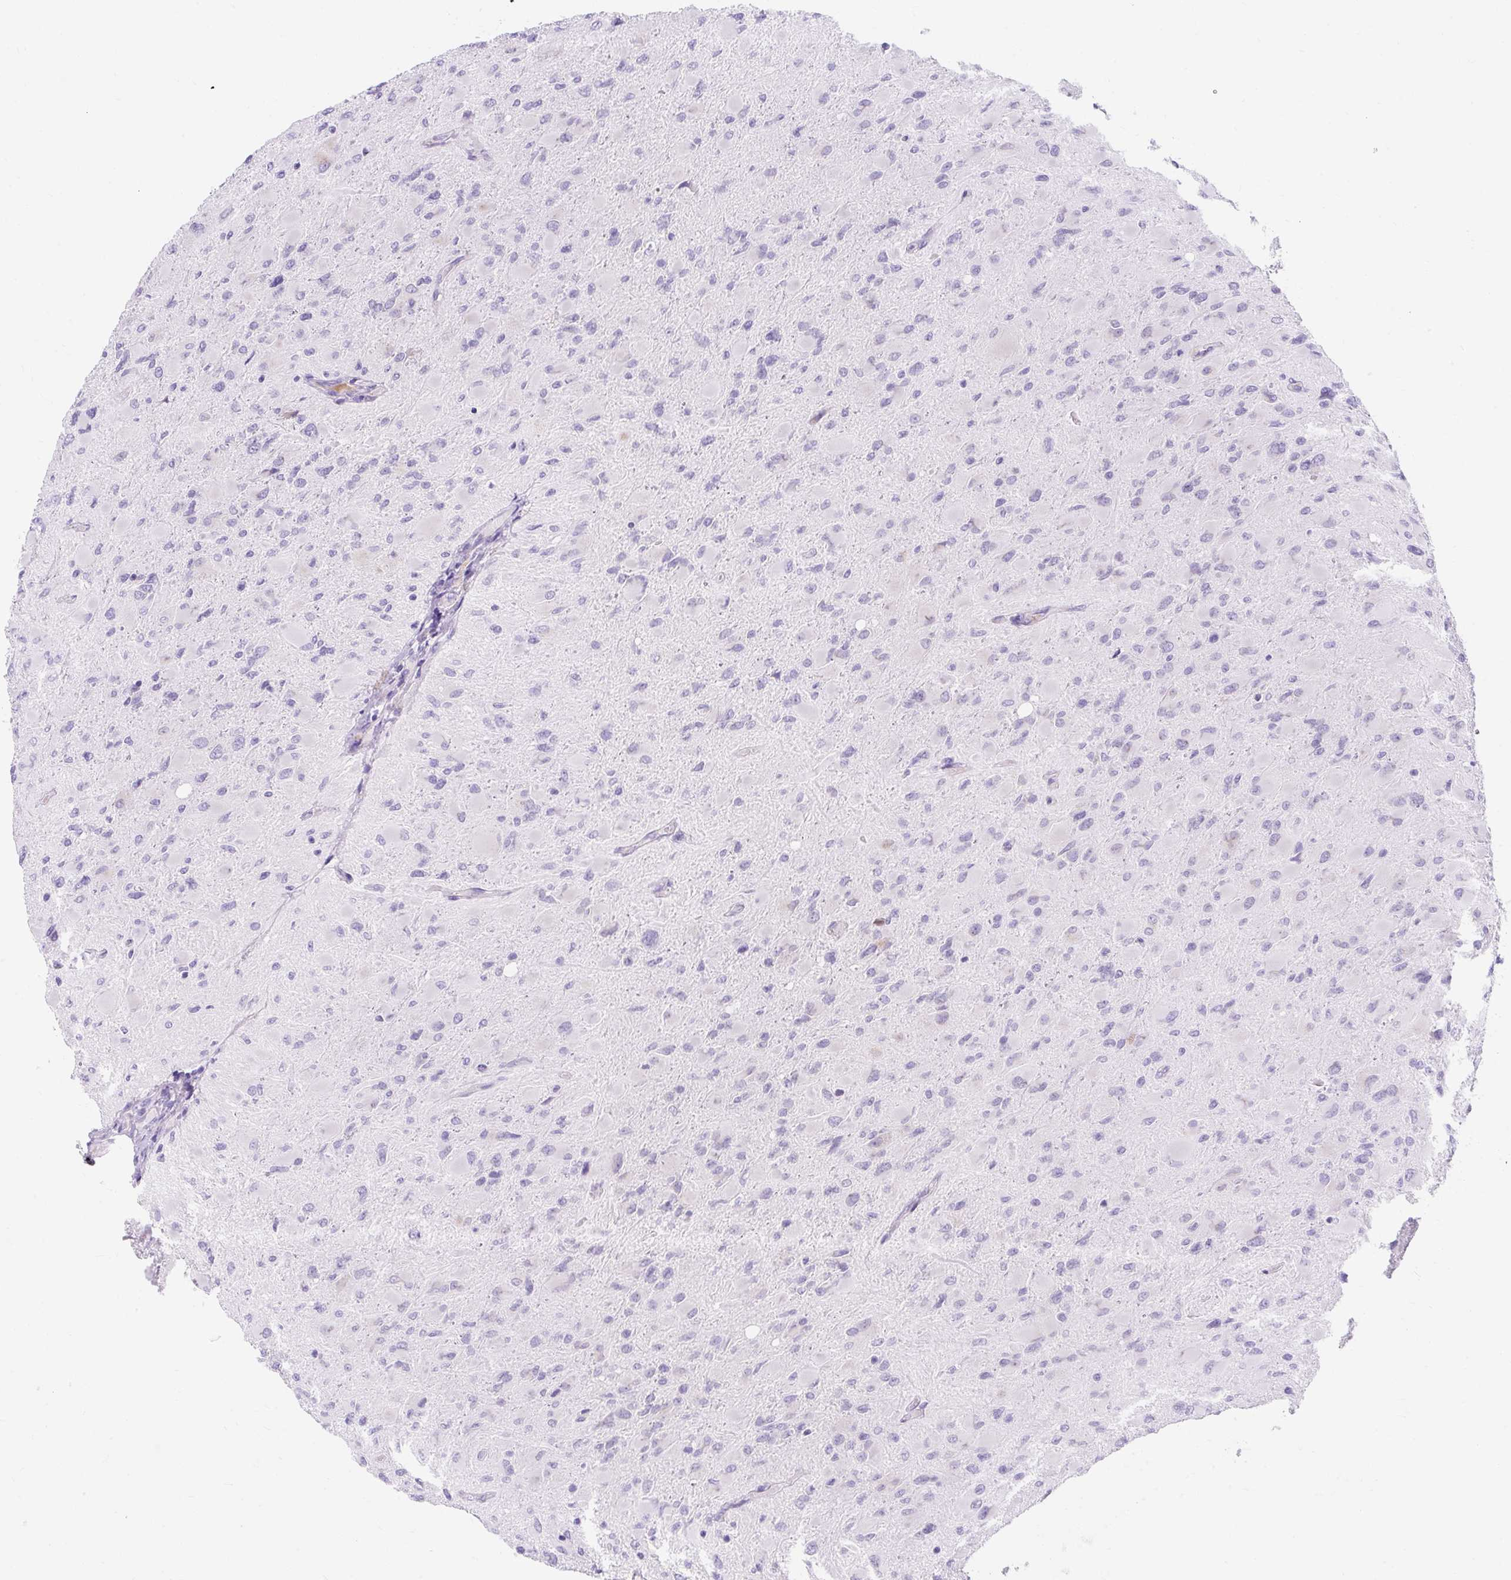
{"staining": {"intensity": "negative", "quantity": "none", "location": "none"}, "tissue": "glioma", "cell_type": "Tumor cells", "image_type": "cancer", "snomed": [{"axis": "morphology", "description": "Glioma, malignant, High grade"}, {"axis": "topography", "description": "Cerebral cortex"}], "caption": "A photomicrograph of human glioma is negative for staining in tumor cells.", "gene": "GOLGA8A", "patient": {"sex": "female", "age": 36}}